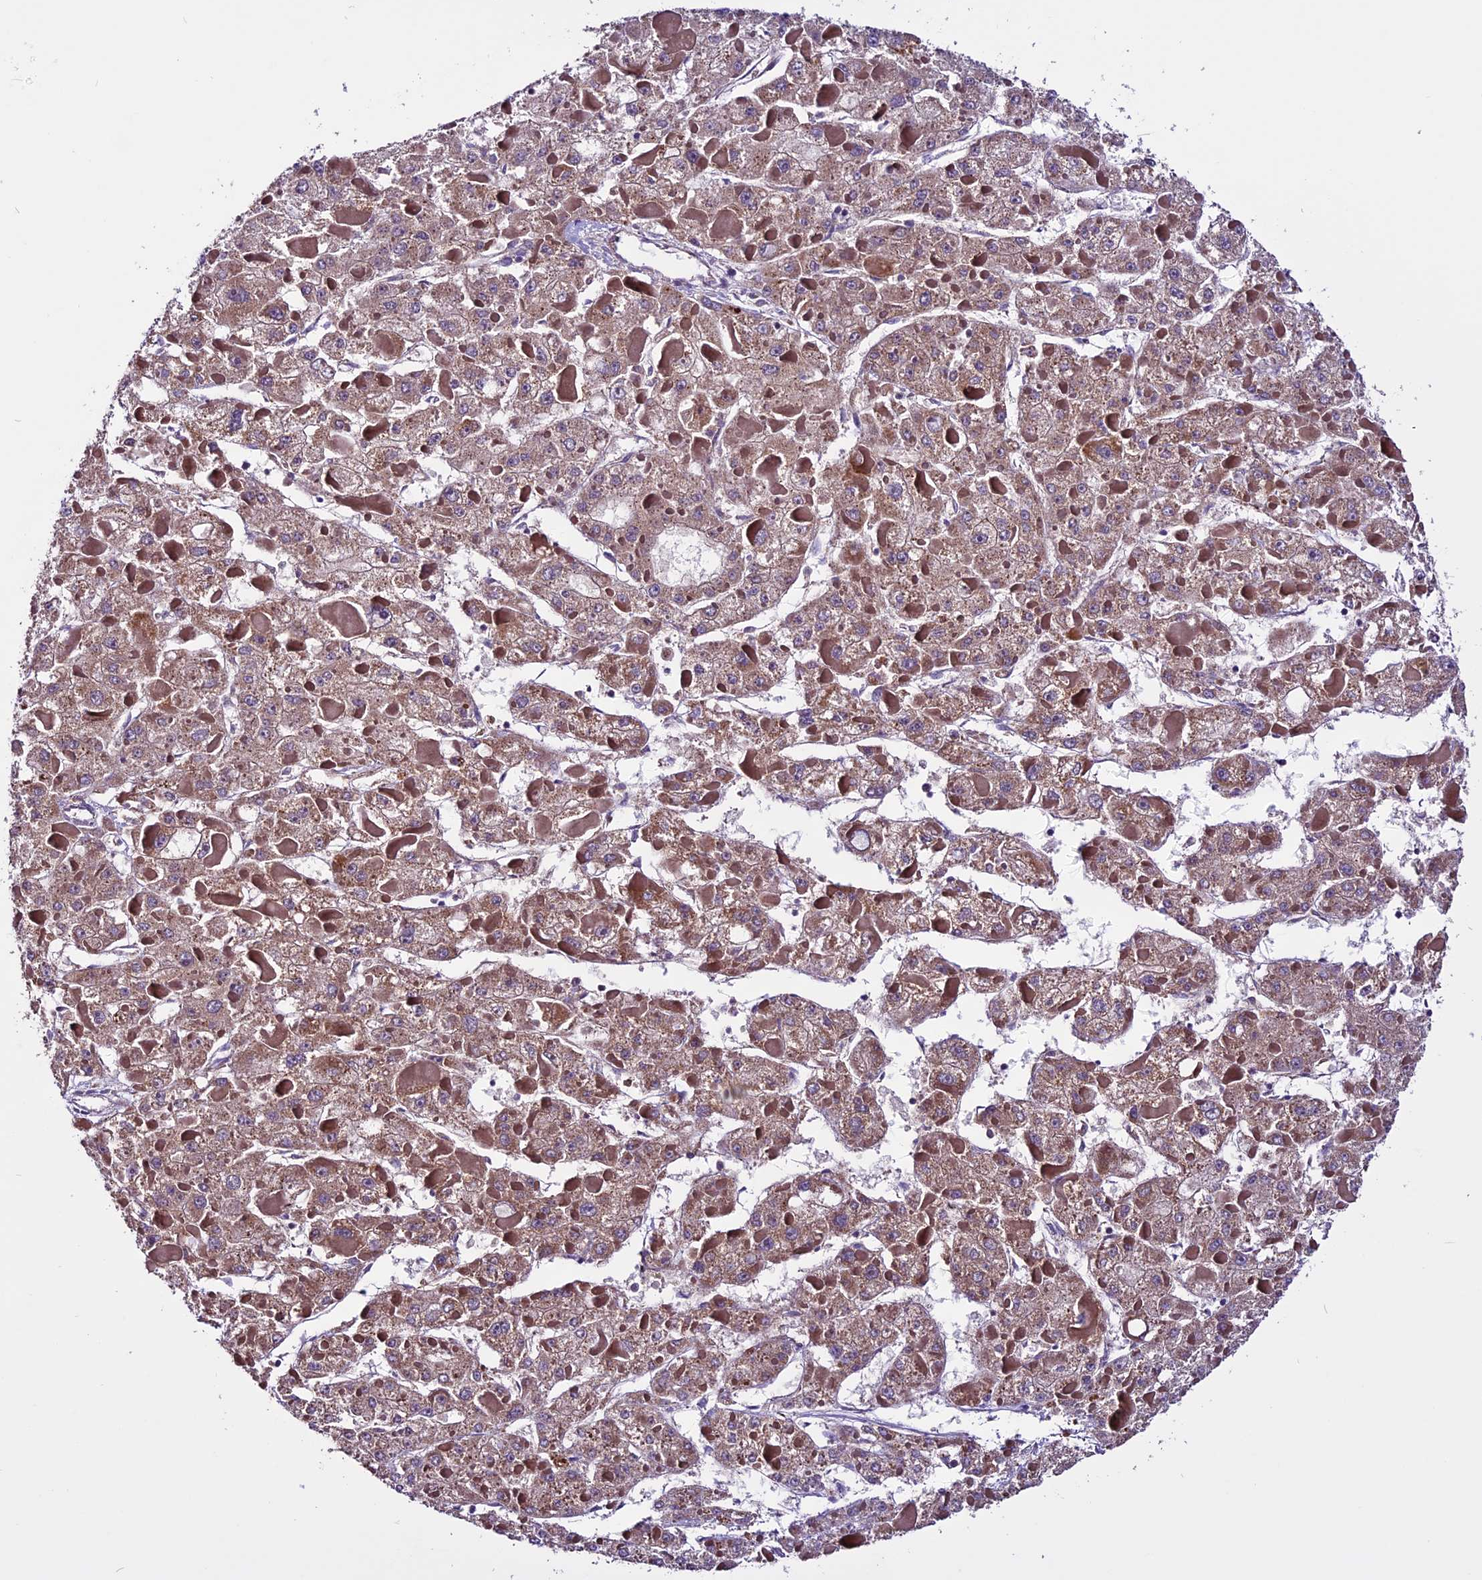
{"staining": {"intensity": "moderate", "quantity": ">75%", "location": "cytoplasmic/membranous"}, "tissue": "liver cancer", "cell_type": "Tumor cells", "image_type": "cancer", "snomed": [{"axis": "morphology", "description": "Carcinoma, Hepatocellular, NOS"}, {"axis": "topography", "description": "Liver"}], "caption": "High-power microscopy captured an IHC histopathology image of liver cancer (hepatocellular carcinoma), revealing moderate cytoplasmic/membranous staining in approximately >75% of tumor cells.", "gene": "RINL", "patient": {"sex": "female", "age": 73}}